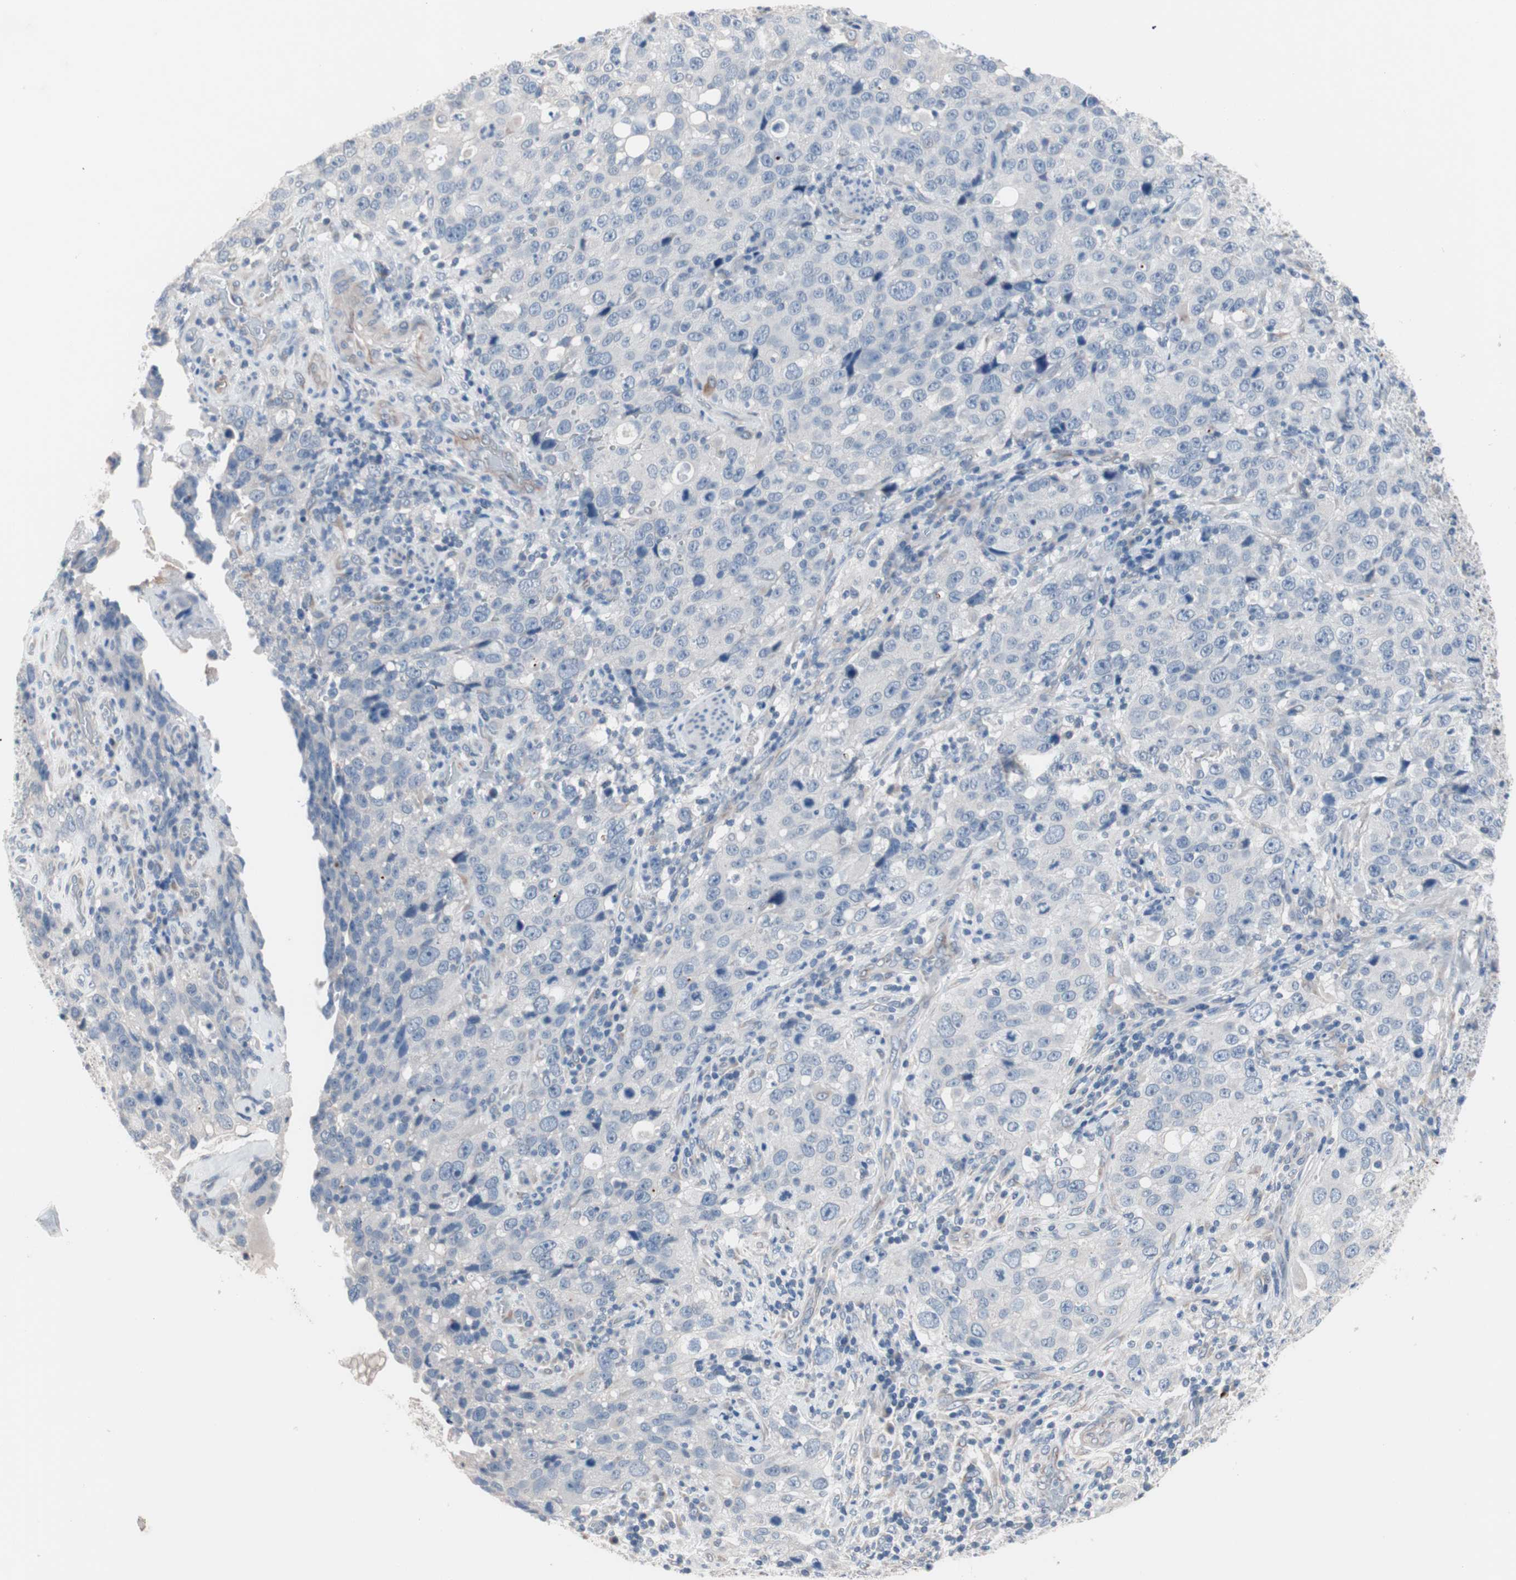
{"staining": {"intensity": "weak", "quantity": "<25%", "location": "cytoplasmic/membranous"}, "tissue": "stomach cancer", "cell_type": "Tumor cells", "image_type": "cancer", "snomed": [{"axis": "morphology", "description": "Normal tissue, NOS"}, {"axis": "morphology", "description": "Adenocarcinoma, NOS"}, {"axis": "topography", "description": "Stomach"}], "caption": "Immunohistochemical staining of human stomach adenocarcinoma reveals no significant positivity in tumor cells. (DAB (3,3'-diaminobenzidine) immunohistochemistry with hematoxylin counter stain).", "gene": "ULBP1", "patient": {"sex": "male", "age": 48}}